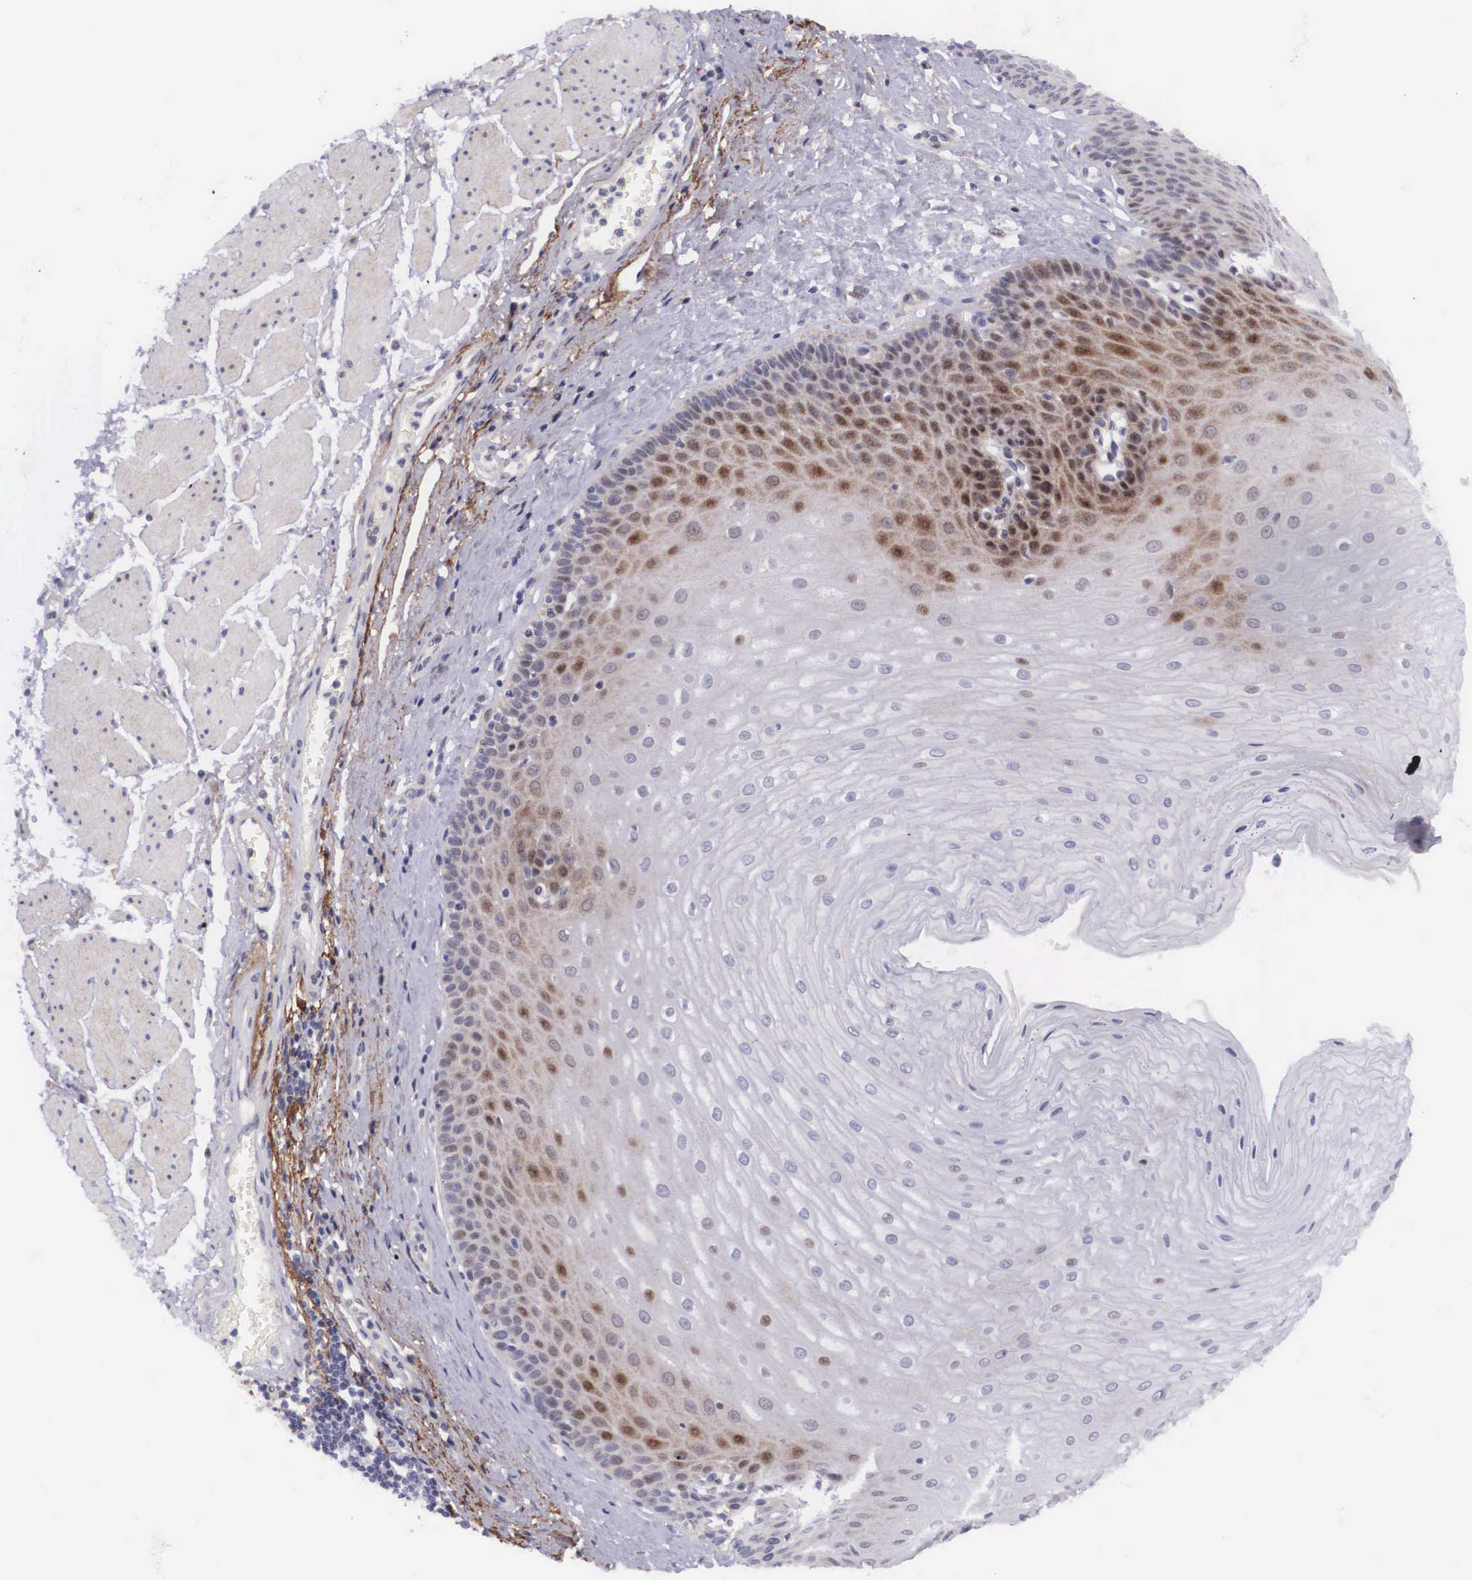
{"staining": {"intensity": "moderate", "quantity": "25%-75%", "location": "cytoplasmic/membranous,nuclear"}, "tissue": "esophagus", "cell_type": "Squamous epithelial cells", "image_type": "normal", "snomed": [{"axis": "morphology", "description": "Normal tissue, NOS"}, {"axis": "topography", "description": "Esophagus"}], "caption": "IHC staining of benign esophagus, which shows medium levels of moderate cytoplasmic/membranous,nuclear positivity in about 25%-75% of squamous epithelial cells indicating moderate cytoplasmic/membranous,nuclear protein staining. The staining was performed using DAB (3,3'-diaminobenzidine) (brown) for protein detection and nuclei were counterstained in hematoxylin (blue).", "gene": "EMID1", "patient": {"sex": "male", "age": 65}}